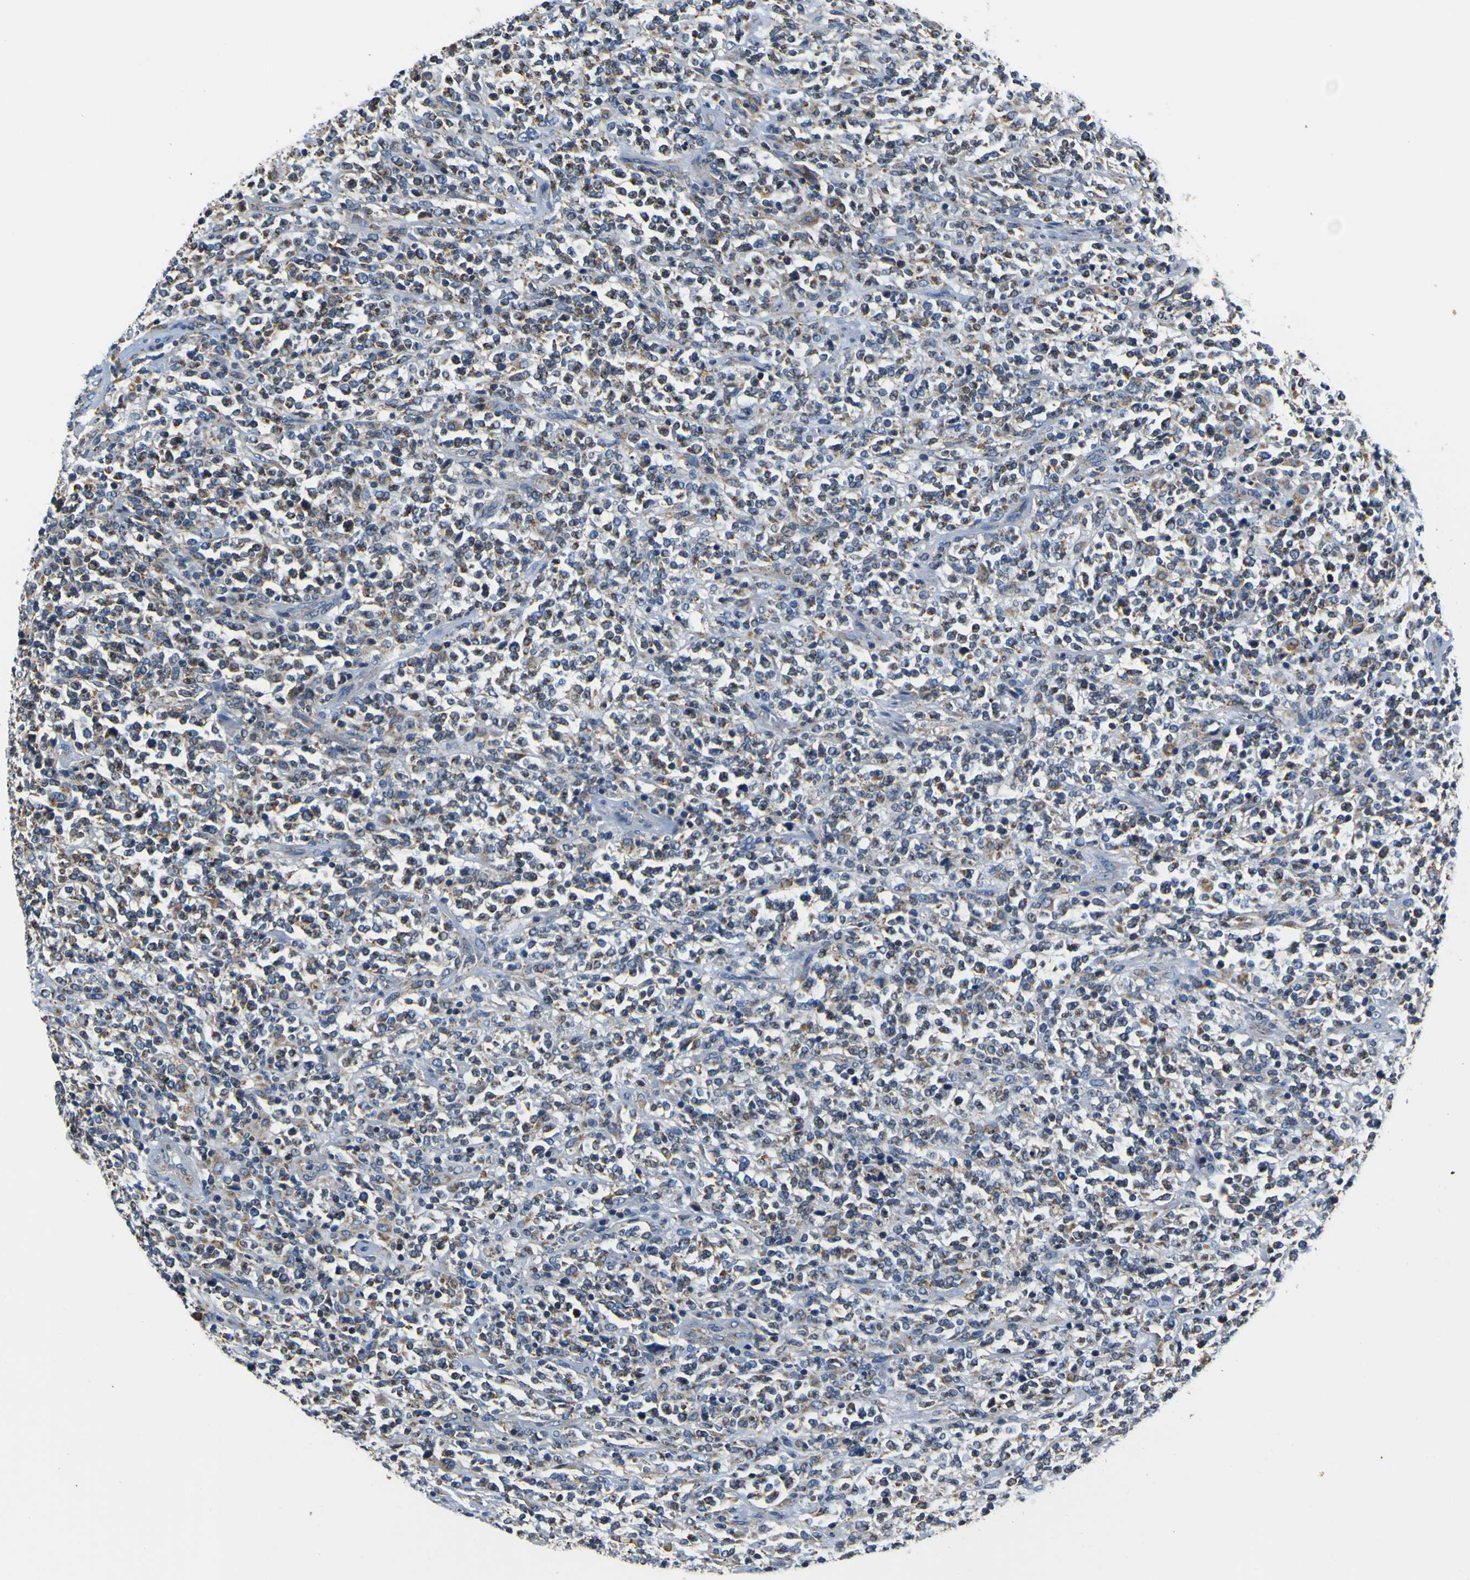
{"staining": {"intensity": "moderate", "quantity": "25%-75%", "location": "cytoplasmic/membranous"}, "tissue": "lymphoma", "cell_type": "Tumor cells", "image_type": "cancer", "snomed": [{"axis": "morphology", "description": "Malignant lymphoma, non-Hodgkin's type, High grade"}, {"axis": "topography", "description": "Soft tissue"}], "caption": "Lymphoma tissue exhibits moderate cytoplasmic/membranous positivity in approximately 25%-75% of tumor cells, visualized by immunohistochemistry.", "gene": "LRP4", "patient": {"sex": "male", "age": 18}}